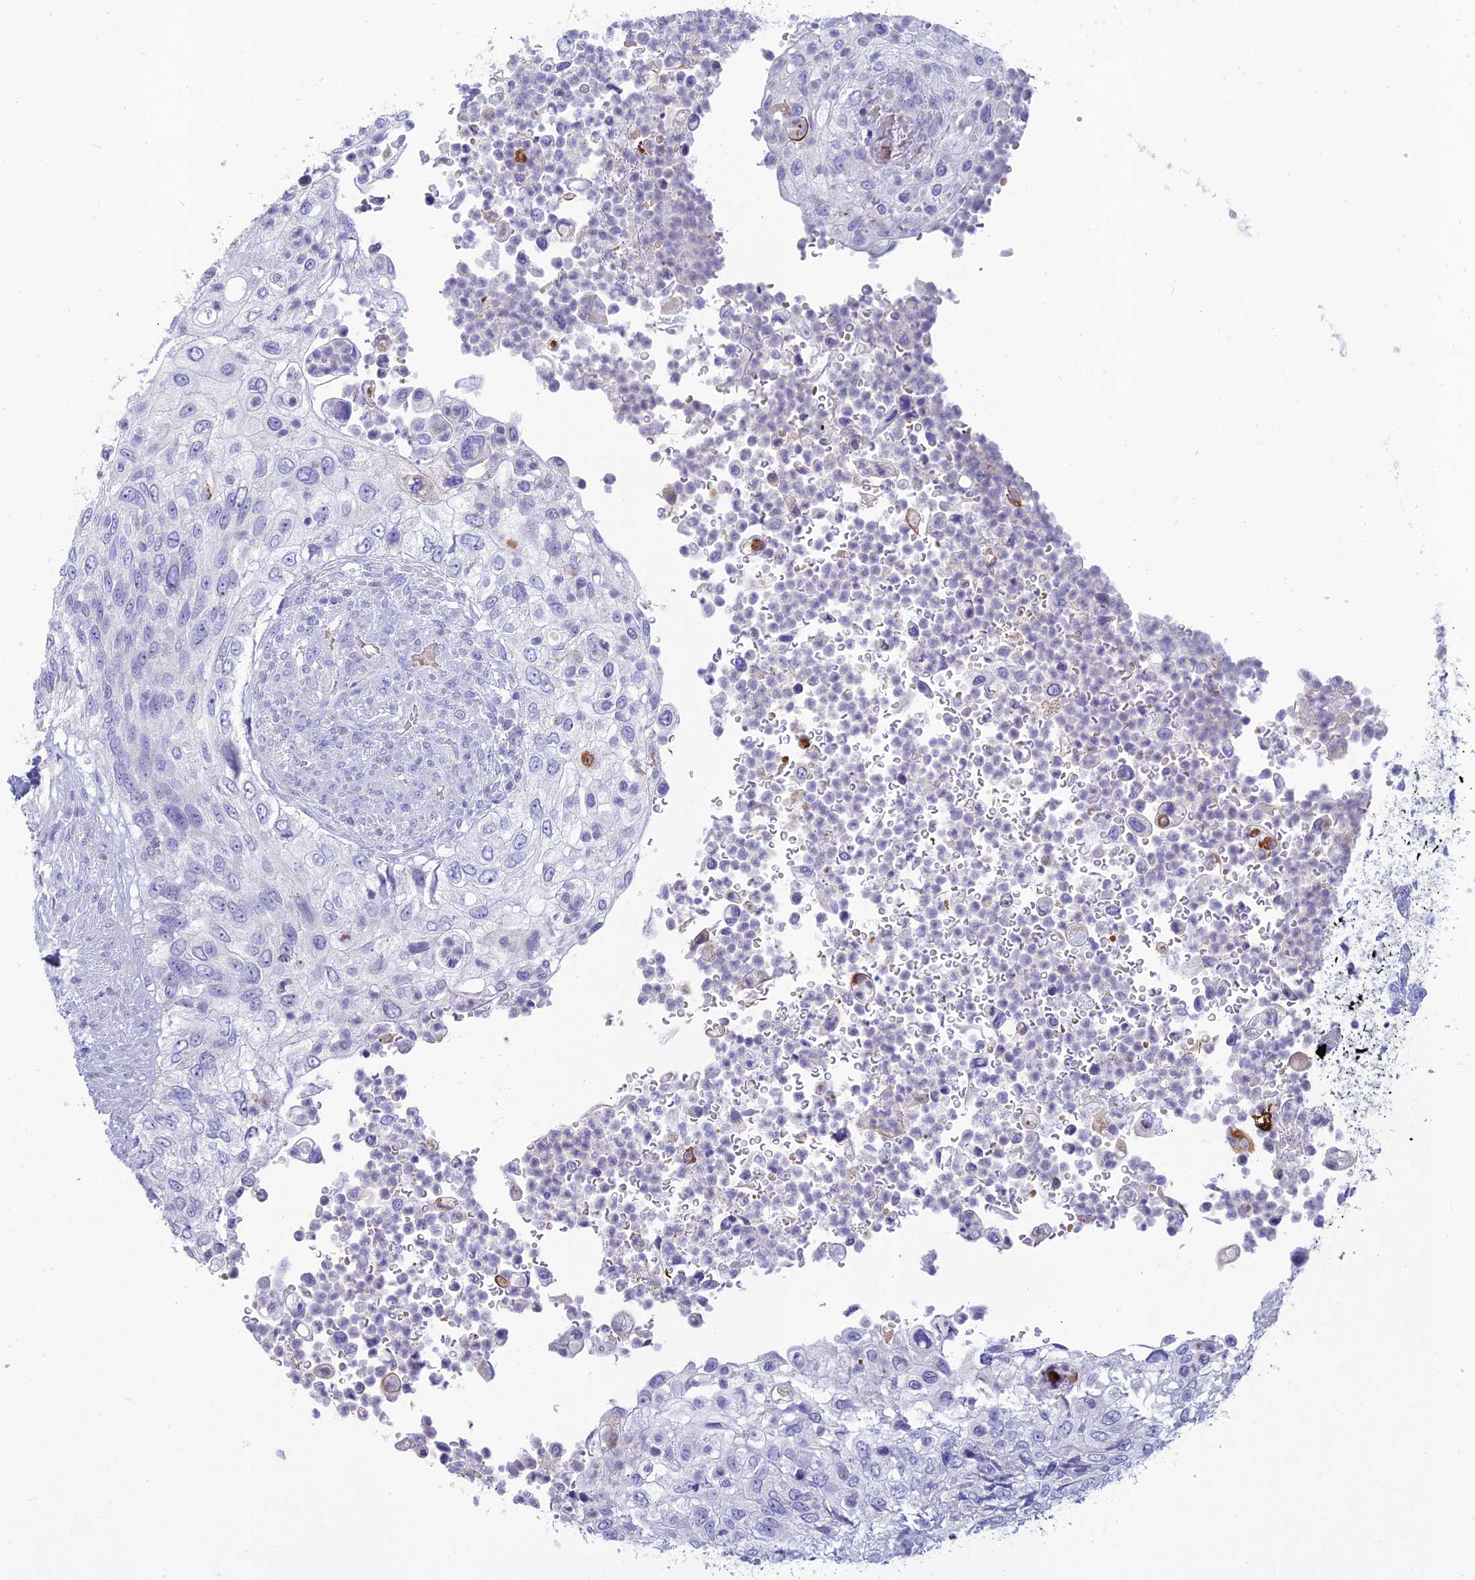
{"staining": {"intensity": "negative", "quantity": "none", "location": "none"}, "tissue": "urothelial cancer", "cell_type": "Tumor cells", "image_type": "cancer", "snomed": [{"axis": "morphology", "description": "Urothelial carcinoma, High grade"}, {"axis": "topography", "description": "Urinary bladder"}], "caption": "DAB immunohistochemical staining of human urothelial cancer reveals no significant staining in tumor cells.", "gene": "MAL2", "patient": {"sex": "female", "age": 60}}